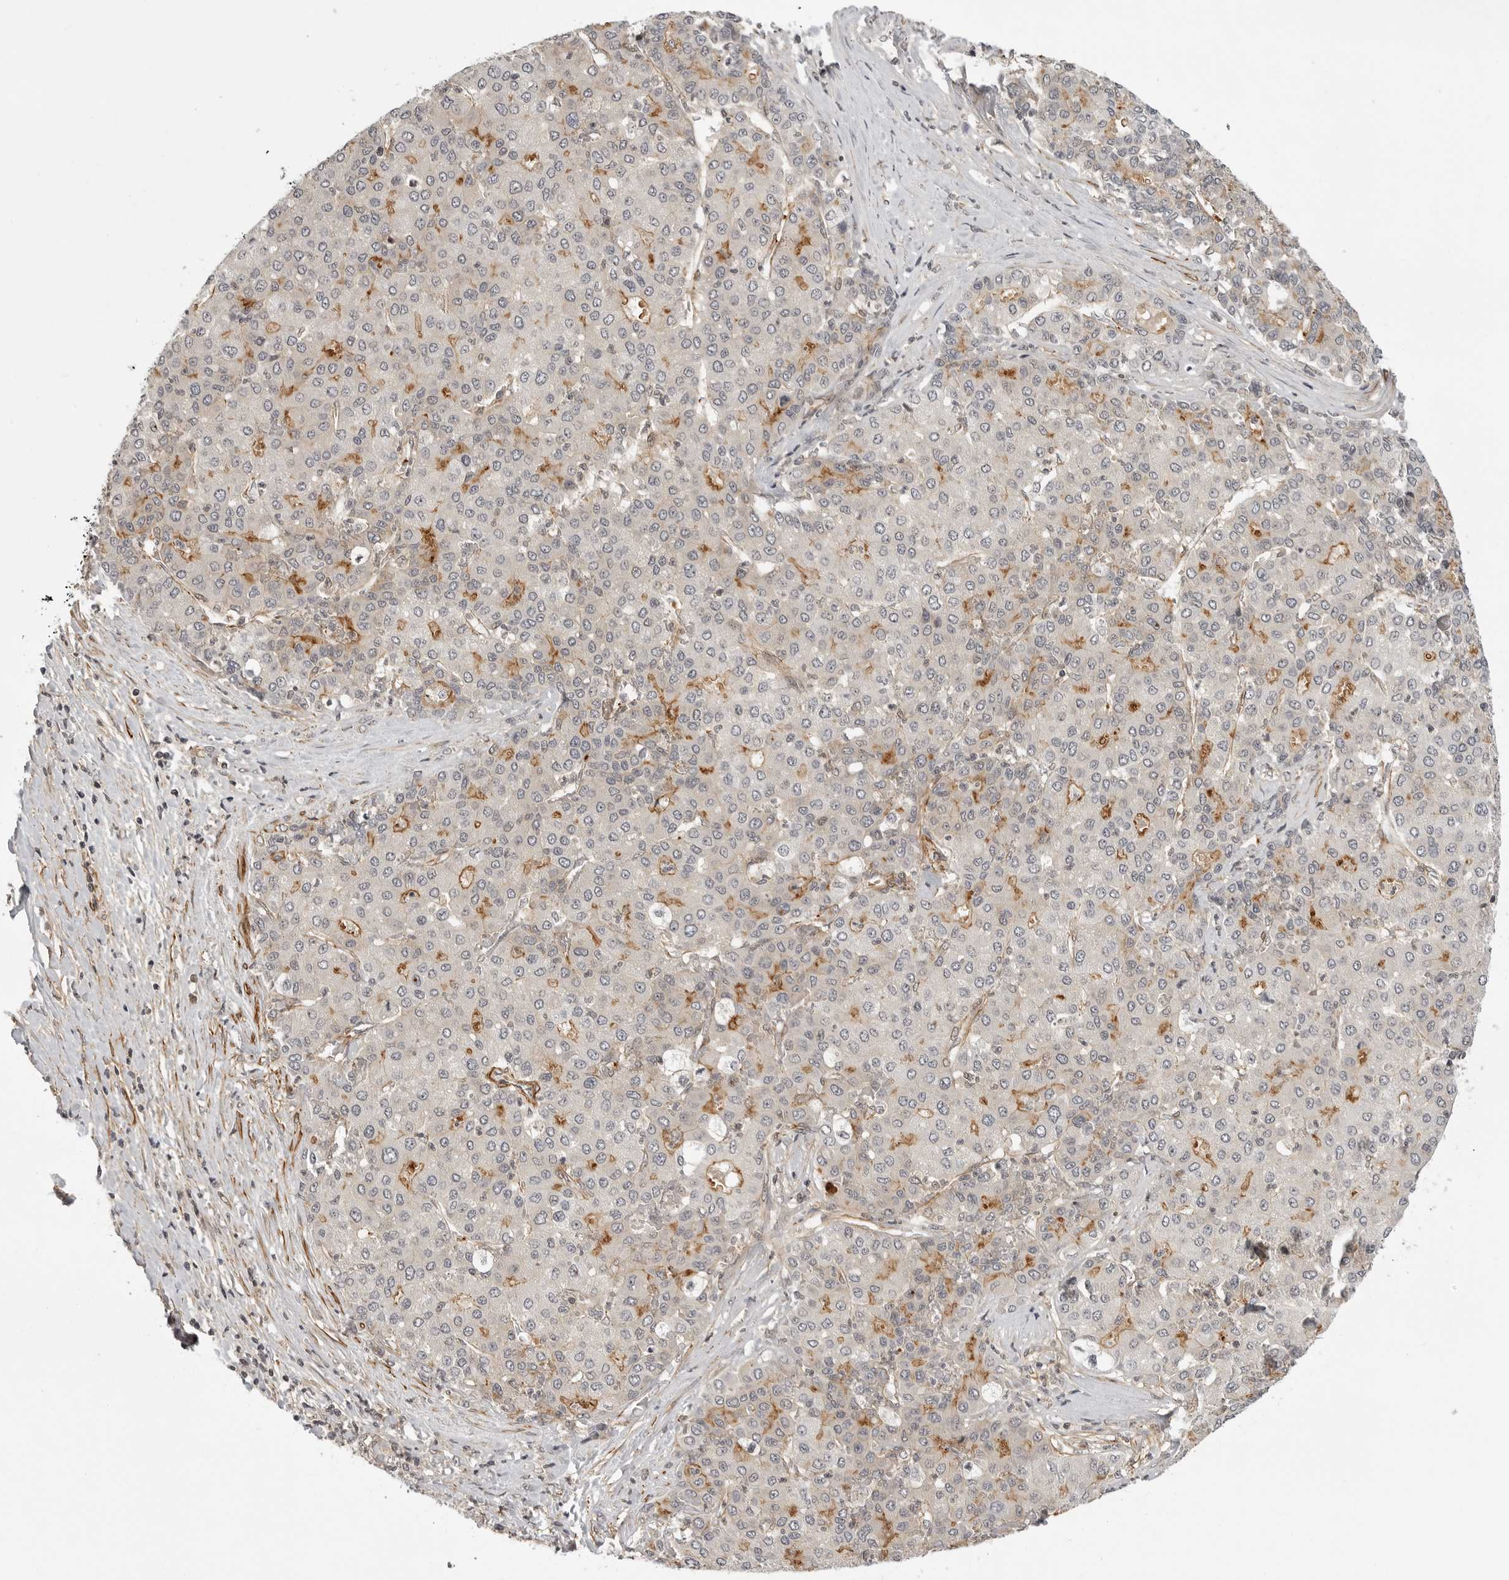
{"staining": {"intensity": "moderate", "quantity": "25%-75%", "location": "cytoplasmic/membranous"}, "tissue": "liver cancer", "cell_type": "Tumor cells", "image_type": "cancer", "snomed": [{"axis": "morphology", "description": "Carcinoma, Hepatocellular, NOS"}, {"axis": "topography", "description": "Liver"}], "caption": "Immunohistochemical staining of human hepatocellular carcinoma (liver) displays medium levels of moderate cytoplasmic/membranous expression in approximately 25%-75% of tumor cells.", "gene": "TUT4", "patient": {"sex": "male", "age": 65}}